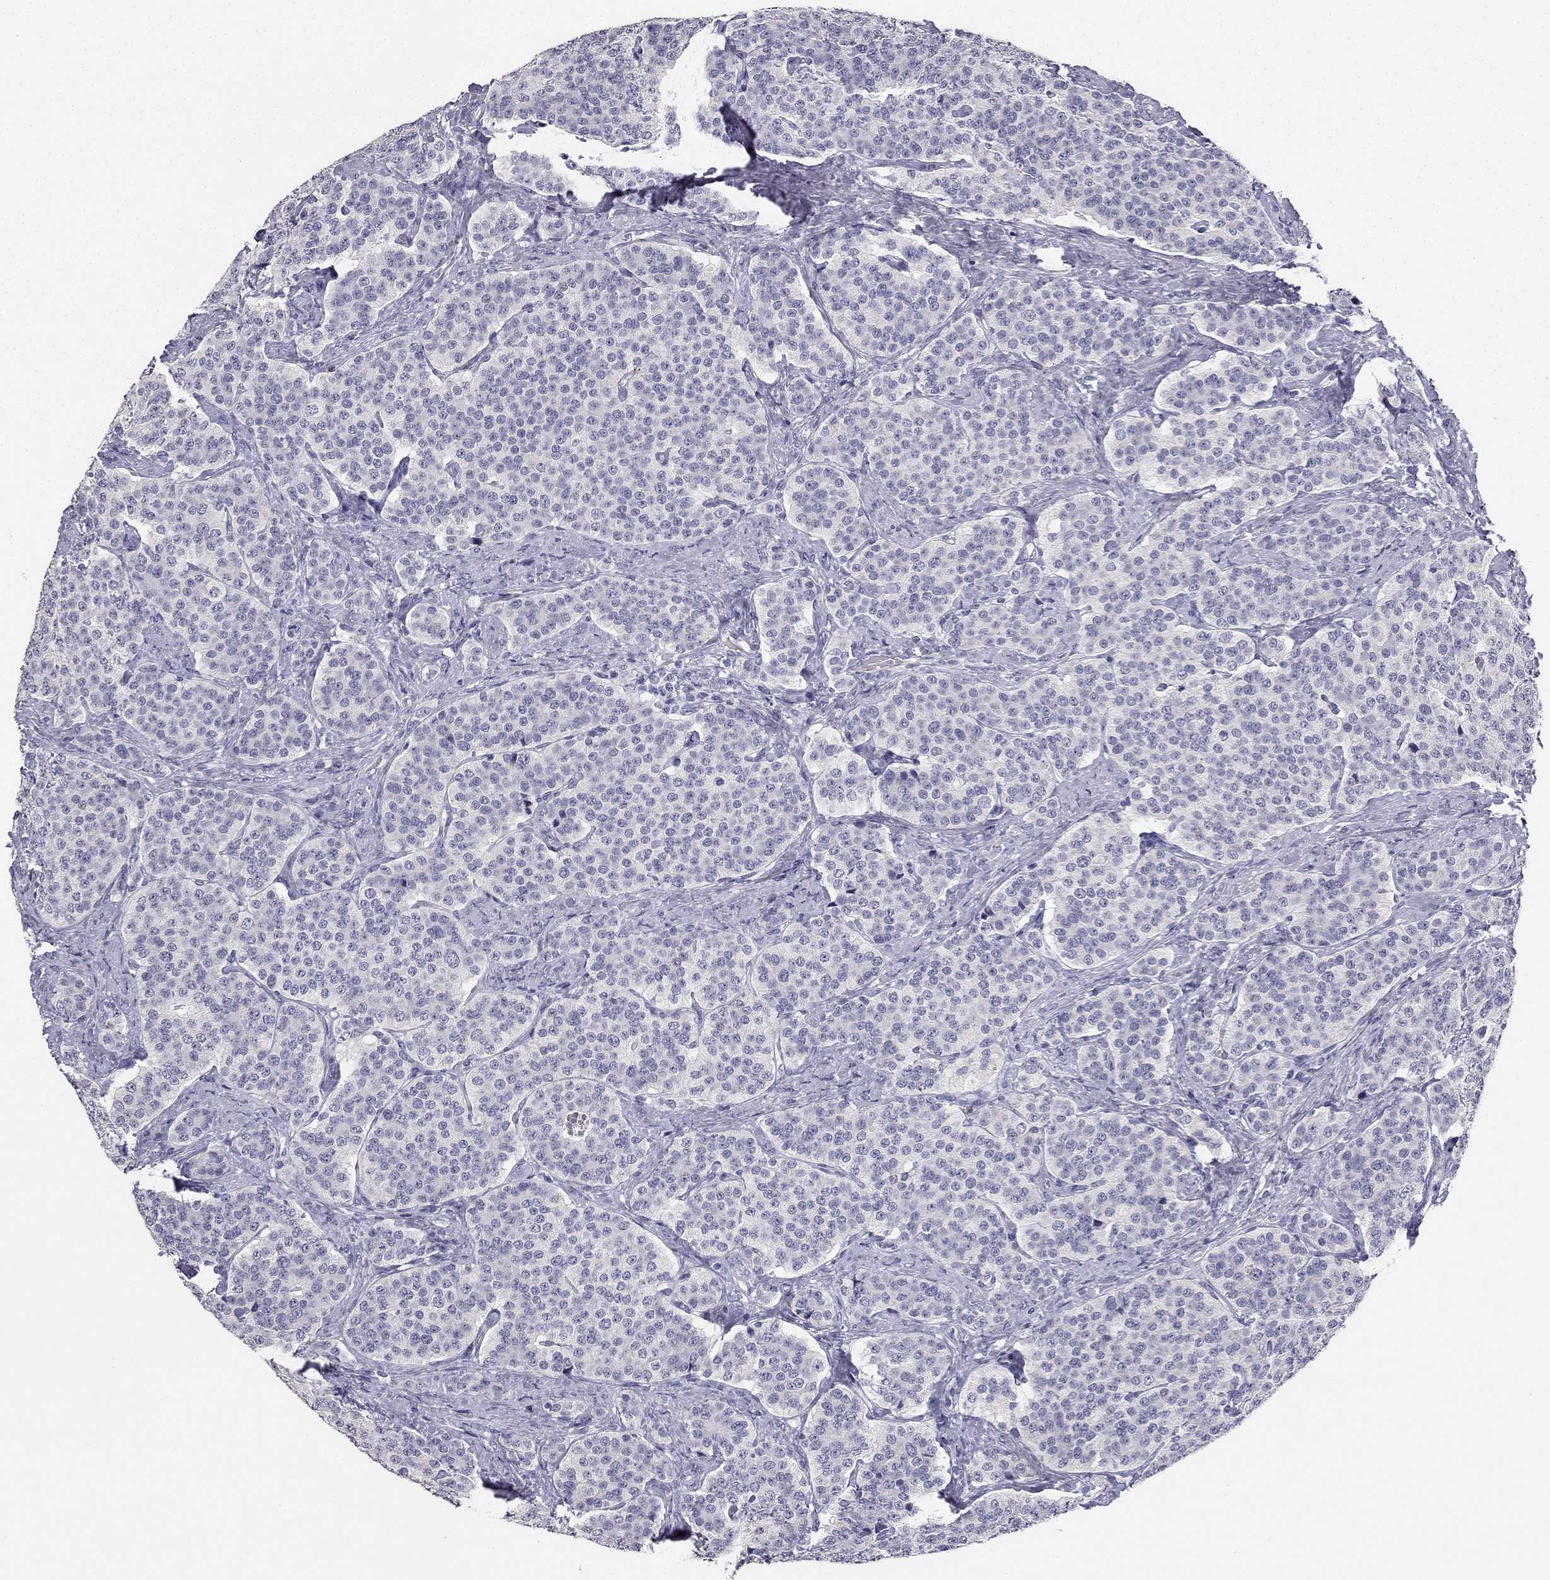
{"staining": {"intensity": "negative", "quantity": "none", "location": "none"}, "tissue": "carcinoid", "cell_type": "Tumor cells", "image_type": "cancer", "snomed": [{"axis": "morphology", "description": "Carcinoid, malignant, NOS"}, {"axis": "topography", "description": "Small intestine"}], "caption": "Tumor cells show no significant positivity in carcinoid. (DAB IHC with hematoxylin counter stain).", "gene": "CALB2", "patient": {"sex": "female", "age": 58}}